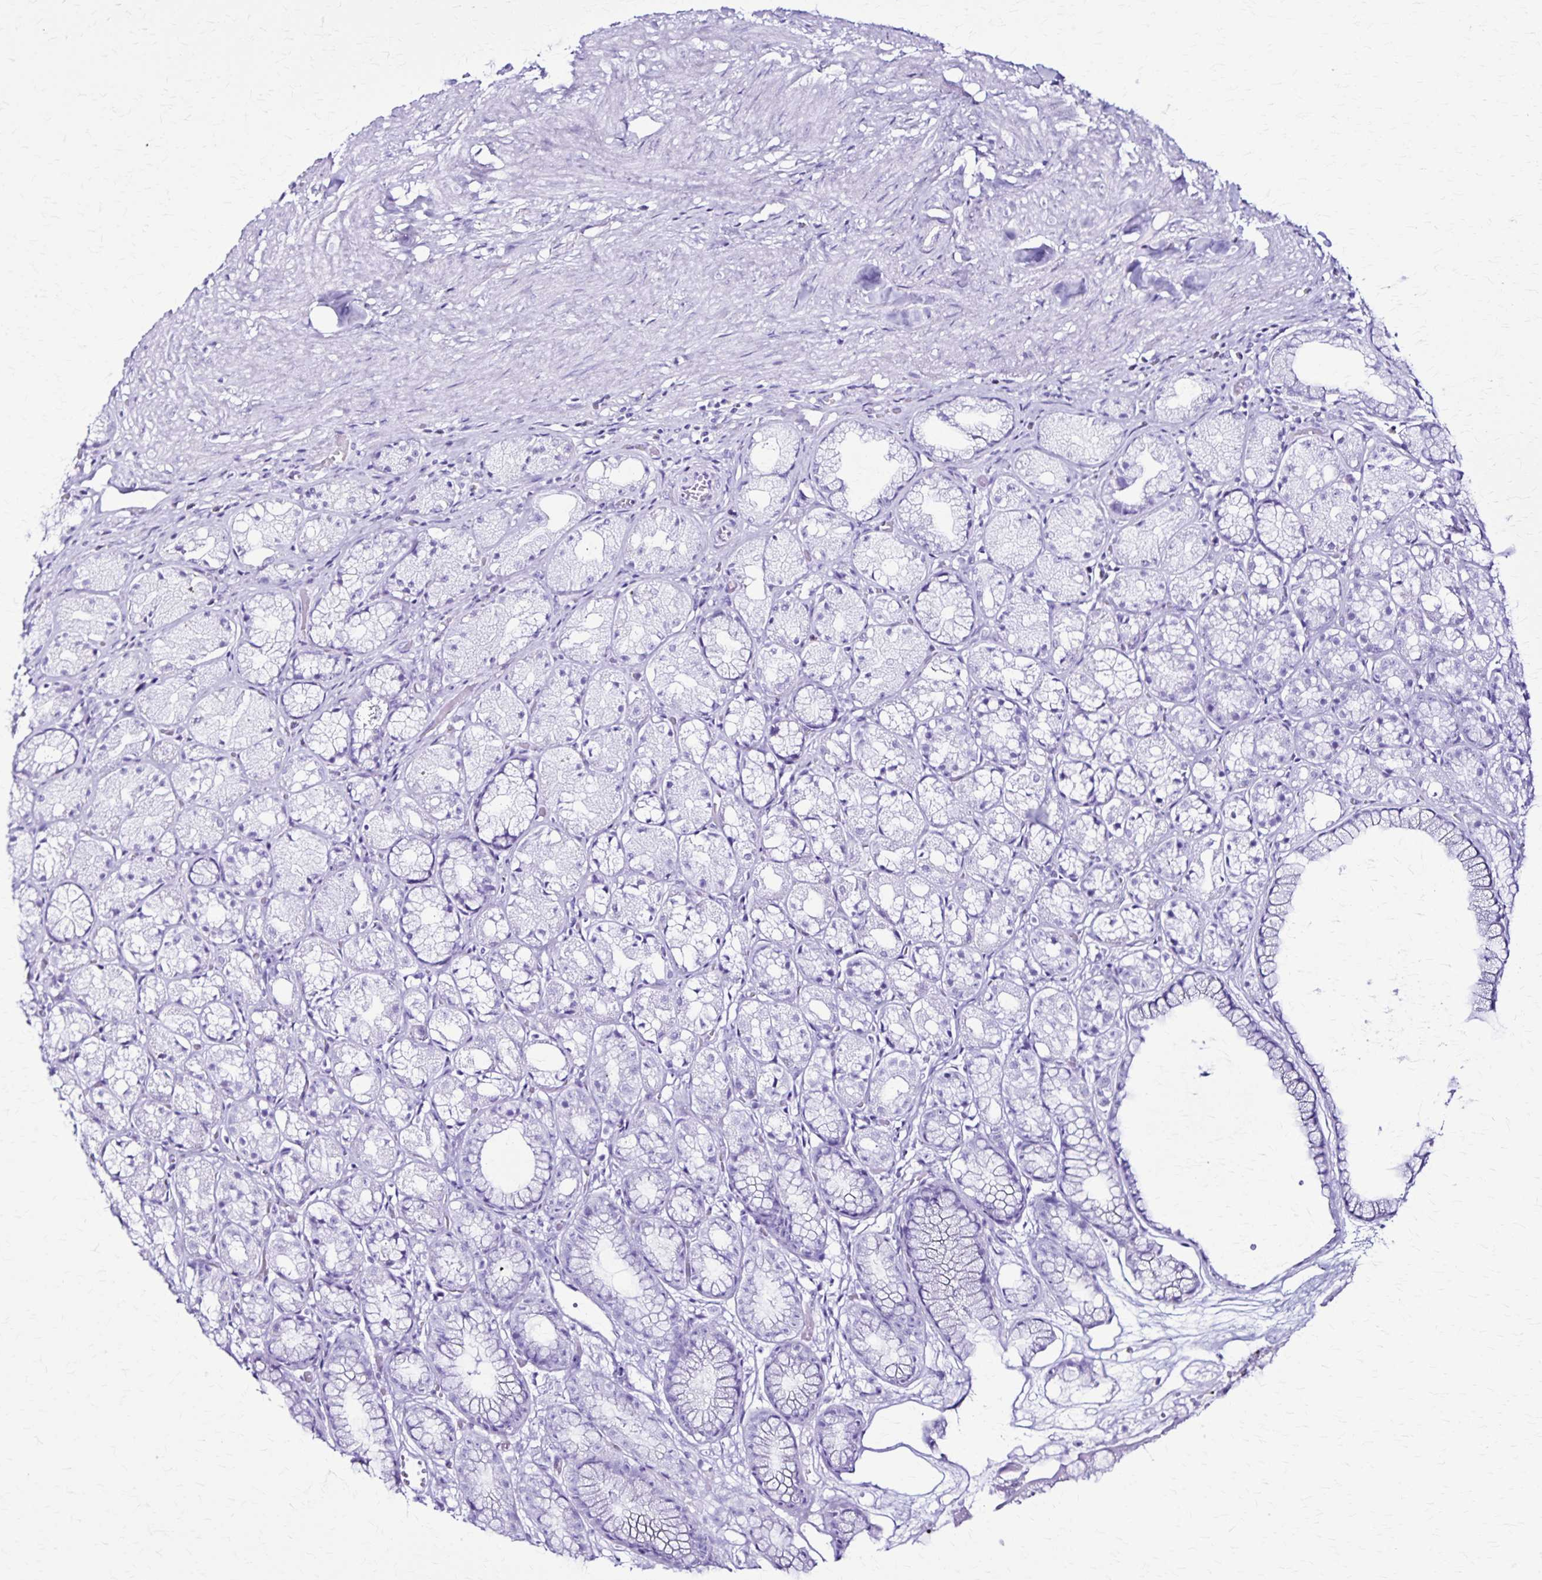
{"staining": {"intensity": "negative", "quantity": "none", "location": "none"}, "tissue": "stomach", "cell_type": "Glandular cells", "image_type": "normal", "snomed": [{"axis": "morphology", "description": "Normal tissue, NOS"}, {"axis": "topography", "description": "Stomach"}], "caption": "This is a image of IHC staining of benign stomach, which shows no positivity in glandular cells.", "gene": "KRT2", "patient": {"sex": "male", "age": 70}}